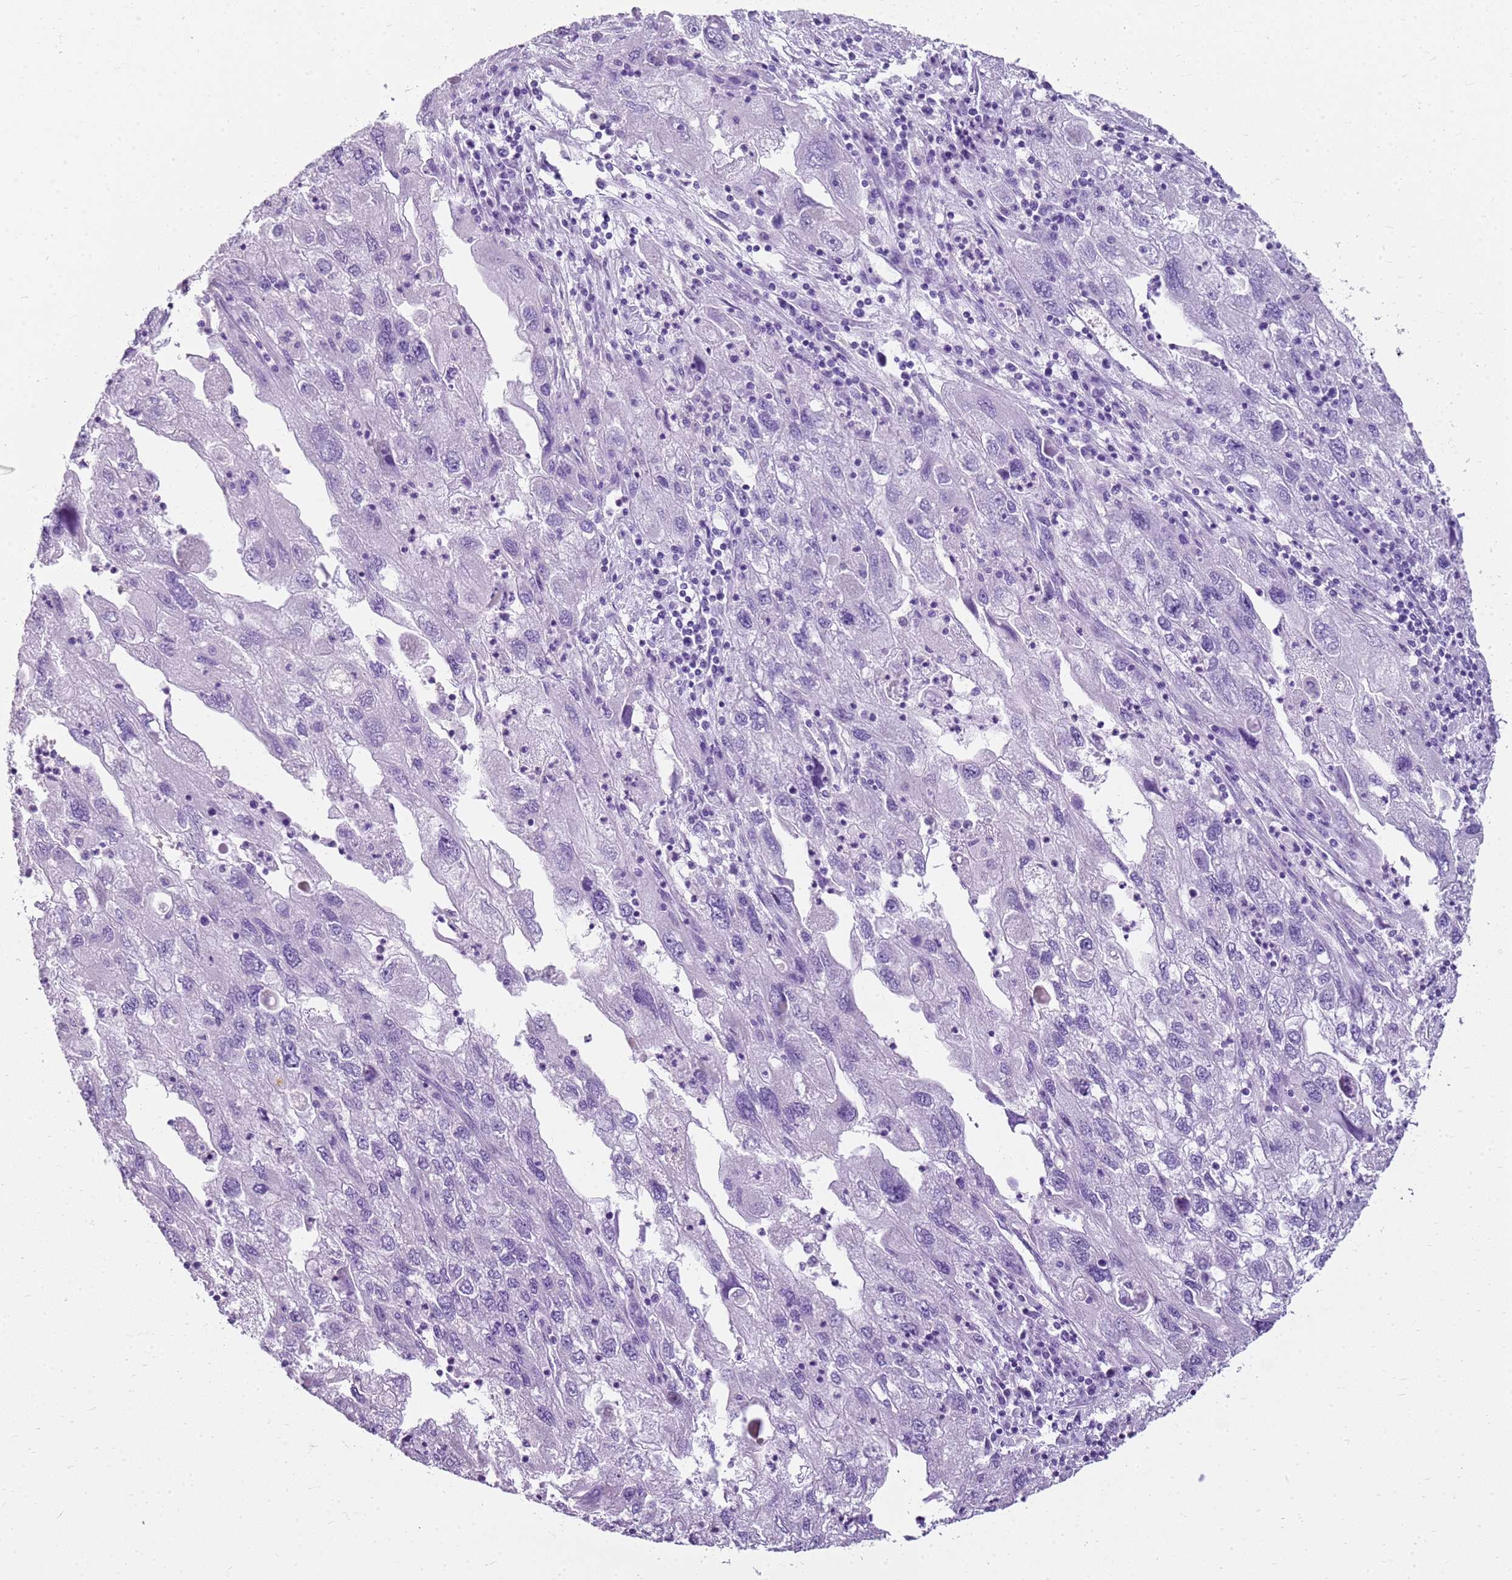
{"staining": {"intensity": "negative", "quantity": "none", "location": "none"}, "tissue": "endometrial cancer", "cell_type": "Tumor cells", "image_type": "cancer", "snomed": [{"axis": "morphology", "description": "Adenocarcinoma, NOS"}, {"axis": "topography", "description": "Endometrium"}], "caption": "IHC micrograph of neoplastic tissue: human endometrial adenocarcinoma stained with DAB (3,3'-diaminobenzidine) displays no significant protein expression in tumor cells.", "gene": "SULT1E1", "patient": {"sex": "female", "age": 49}}